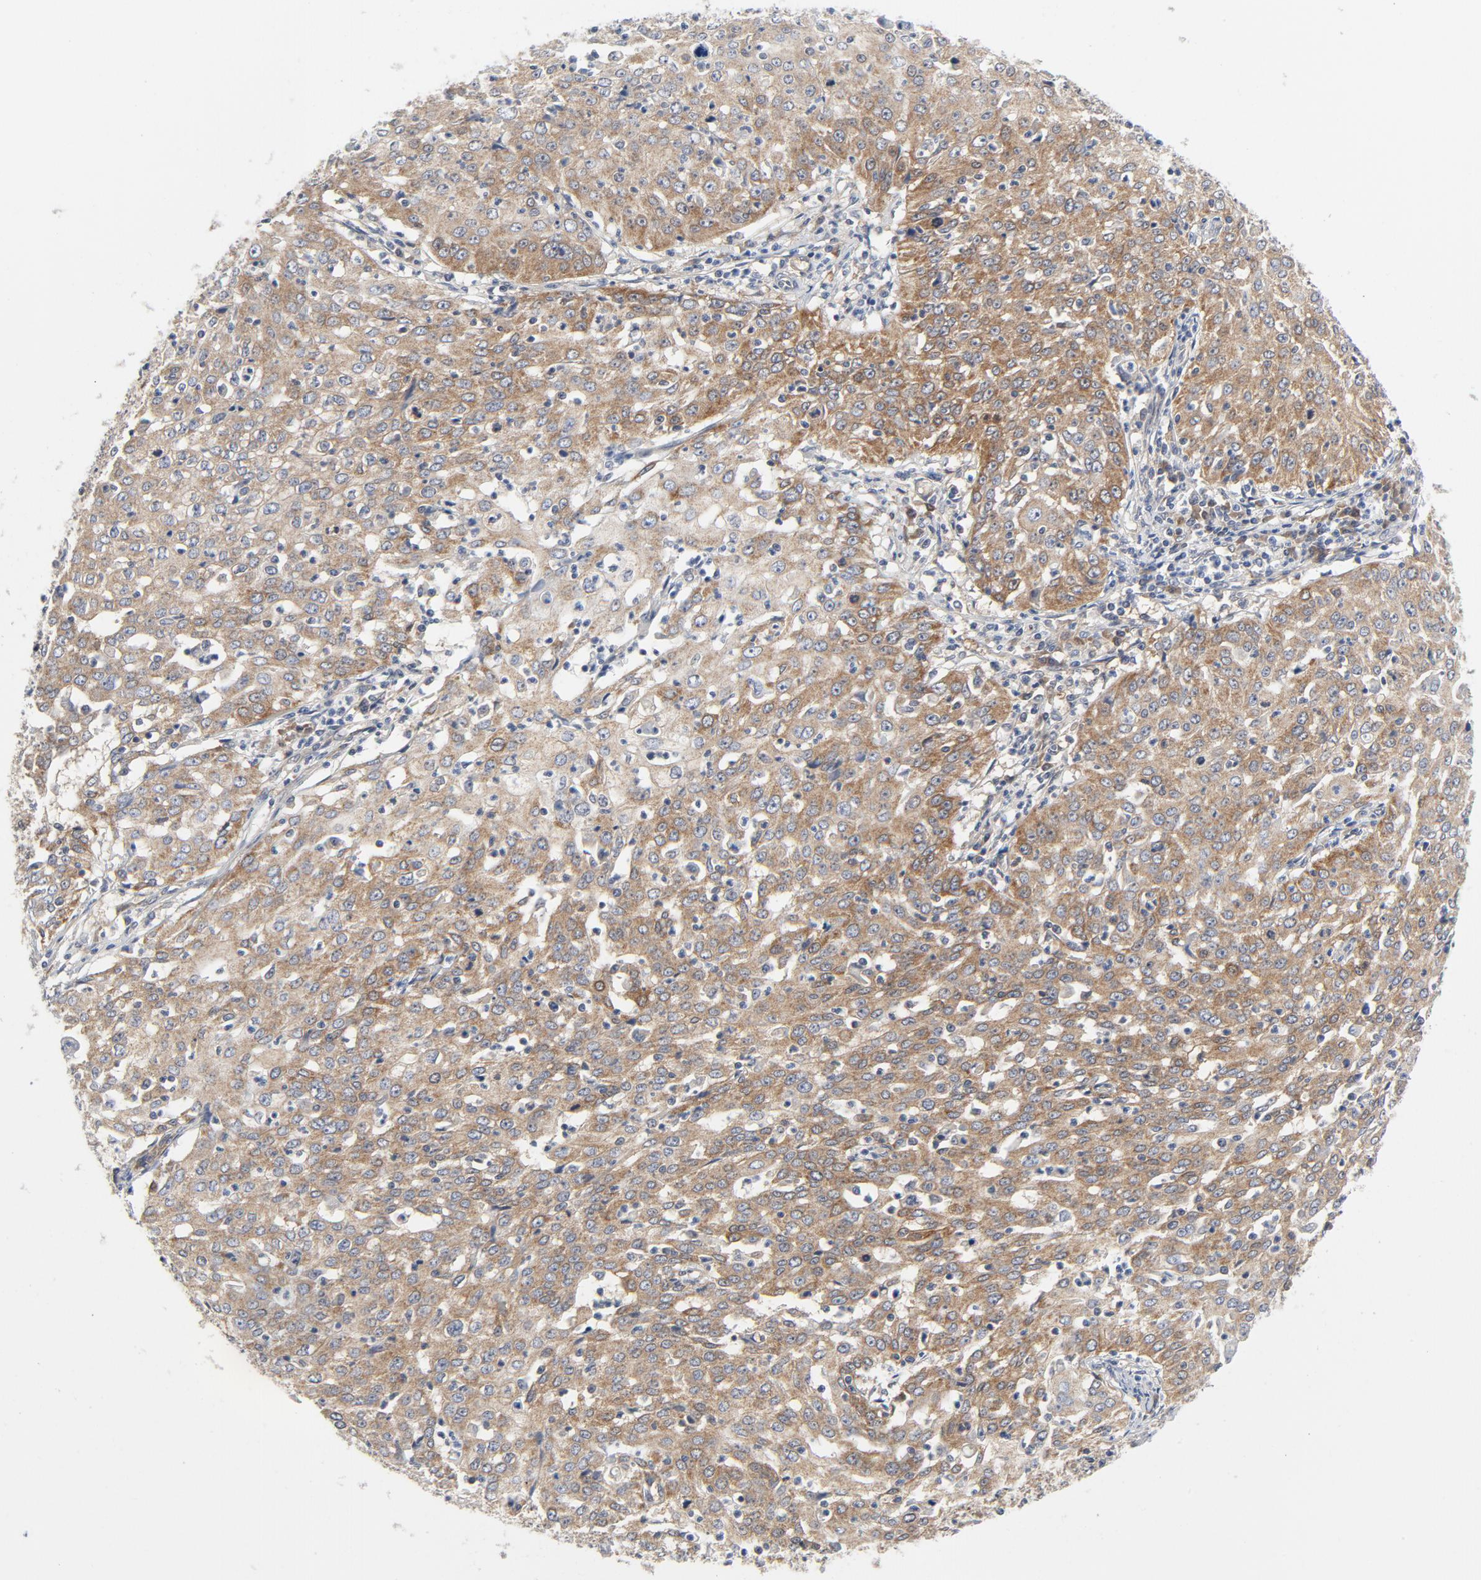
{"staining": {"intensity": "moderate", "quantity": ">75%", "location": "cytoplasmic/membranous"}, "tissue": "cervical cancer", "cell_type": "Tumor cells", "image_type": "cancer", "snomed": [{"axis": "morphology", "description": "Squamous cell carcinoma, NOS"}, {"axis": "topography", "description": "Cervix"}], "caption": "Immunohistochemical staining of cervical squamous cell carcinoma reveals medium levels of moderate cytoplasmic/membranous protein expression in approximately >75% of tumor cells.", "gene": "BAD", "patient": {"sex": "female", "age": 39}}